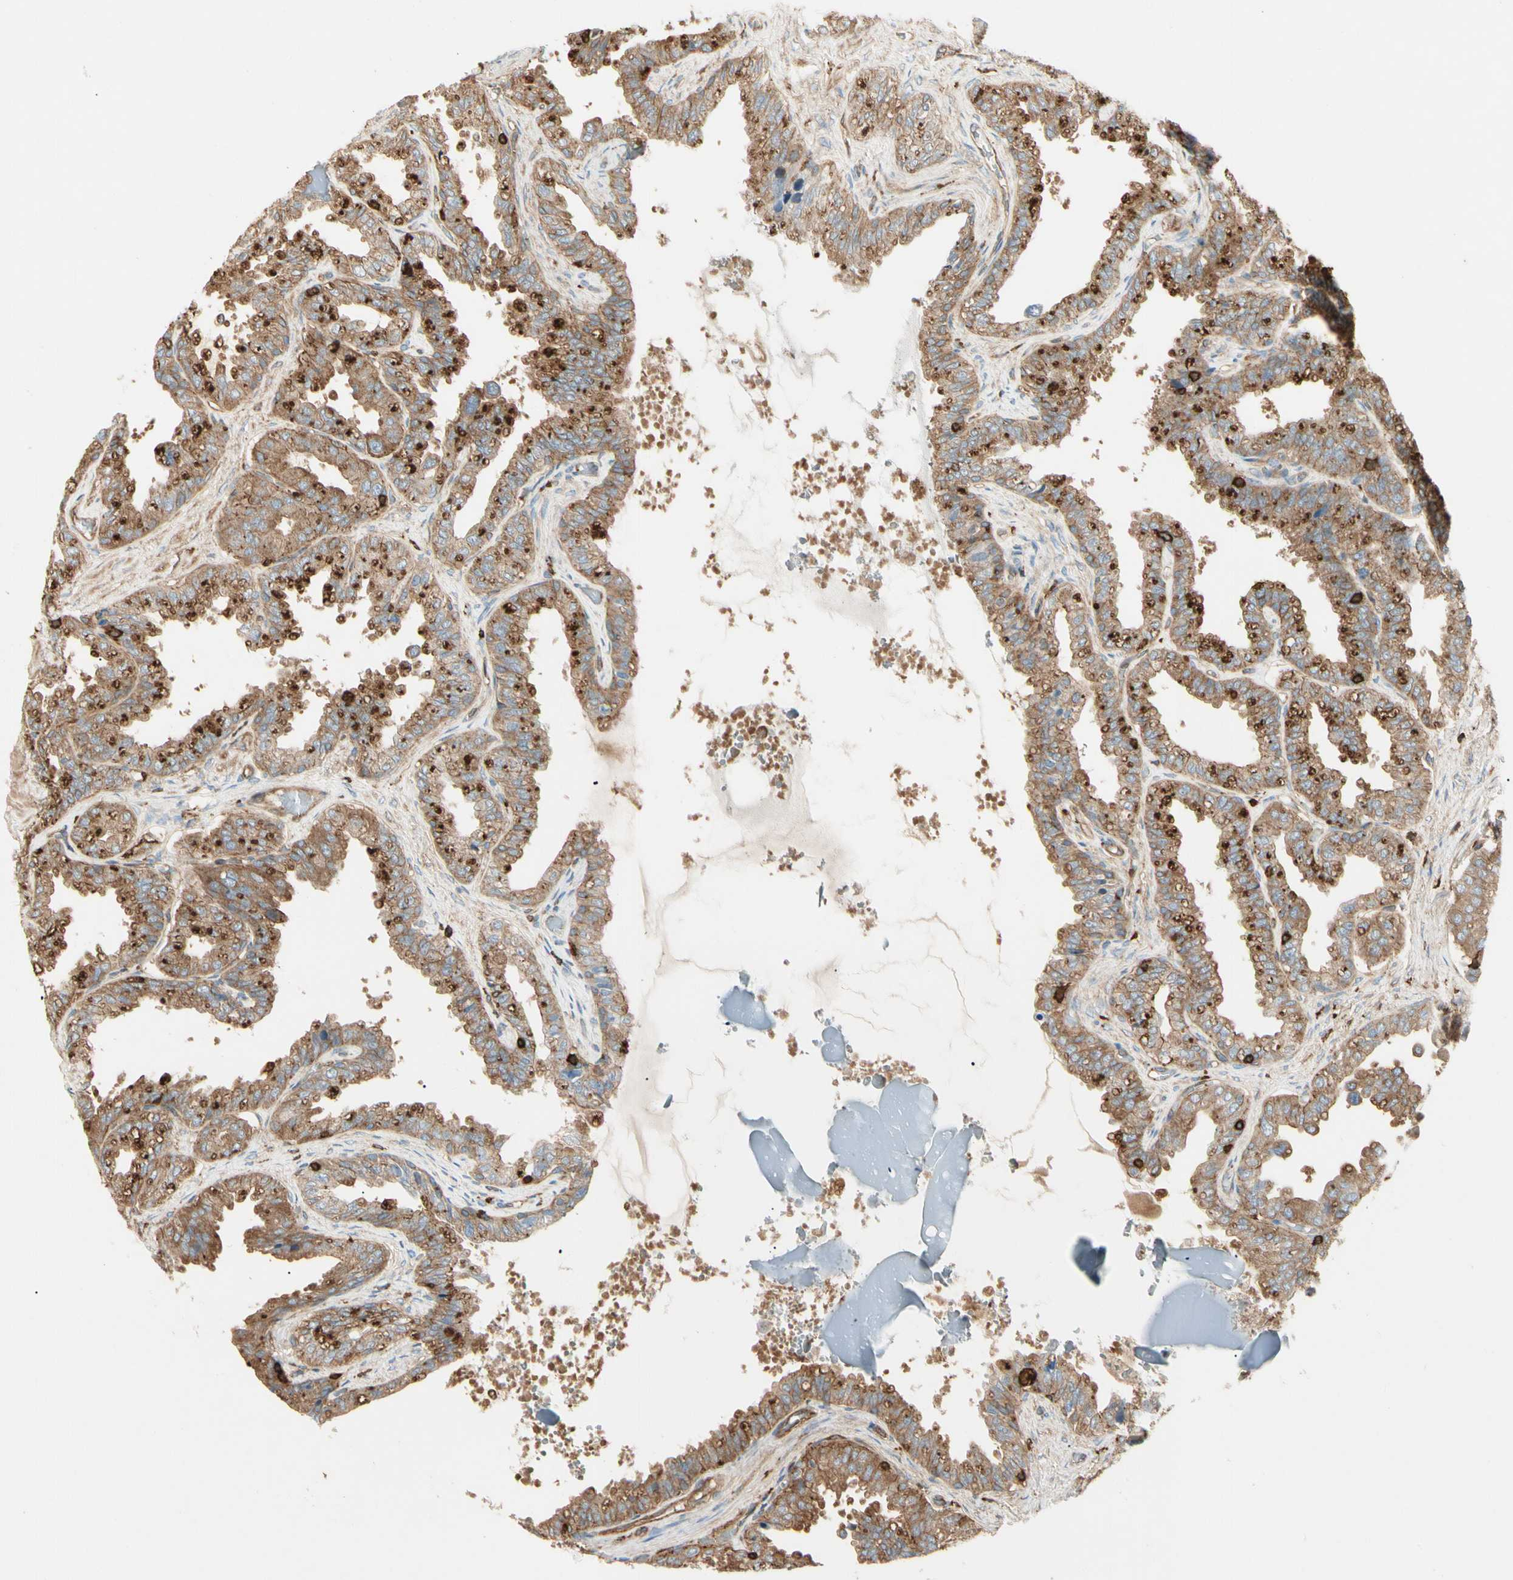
{"staining": {"intensity": "strong", "quantity": ">75%", "location": "cytoplasmic/membranous"}, "tissue": "seminal vesicle", "cell_type": "Glandular cells", "image_type": "normal", "snomed": [{"axis": "morphology", "description": "Normal tissue, NOS"}, {"axis": "topography", "description": "Seminal veicle"}], "caption": "Seminal vesicle stained with DAB immunohistochemistry (IHC) displays high levels of strong cytoplasmic/membranous staining in approximately >75% of glandular cells. Ihc stains the protein in brown and the nuclei are stained blue.", "gene": "ARPC2", "patient": {"sex": "male", "age": 46}}